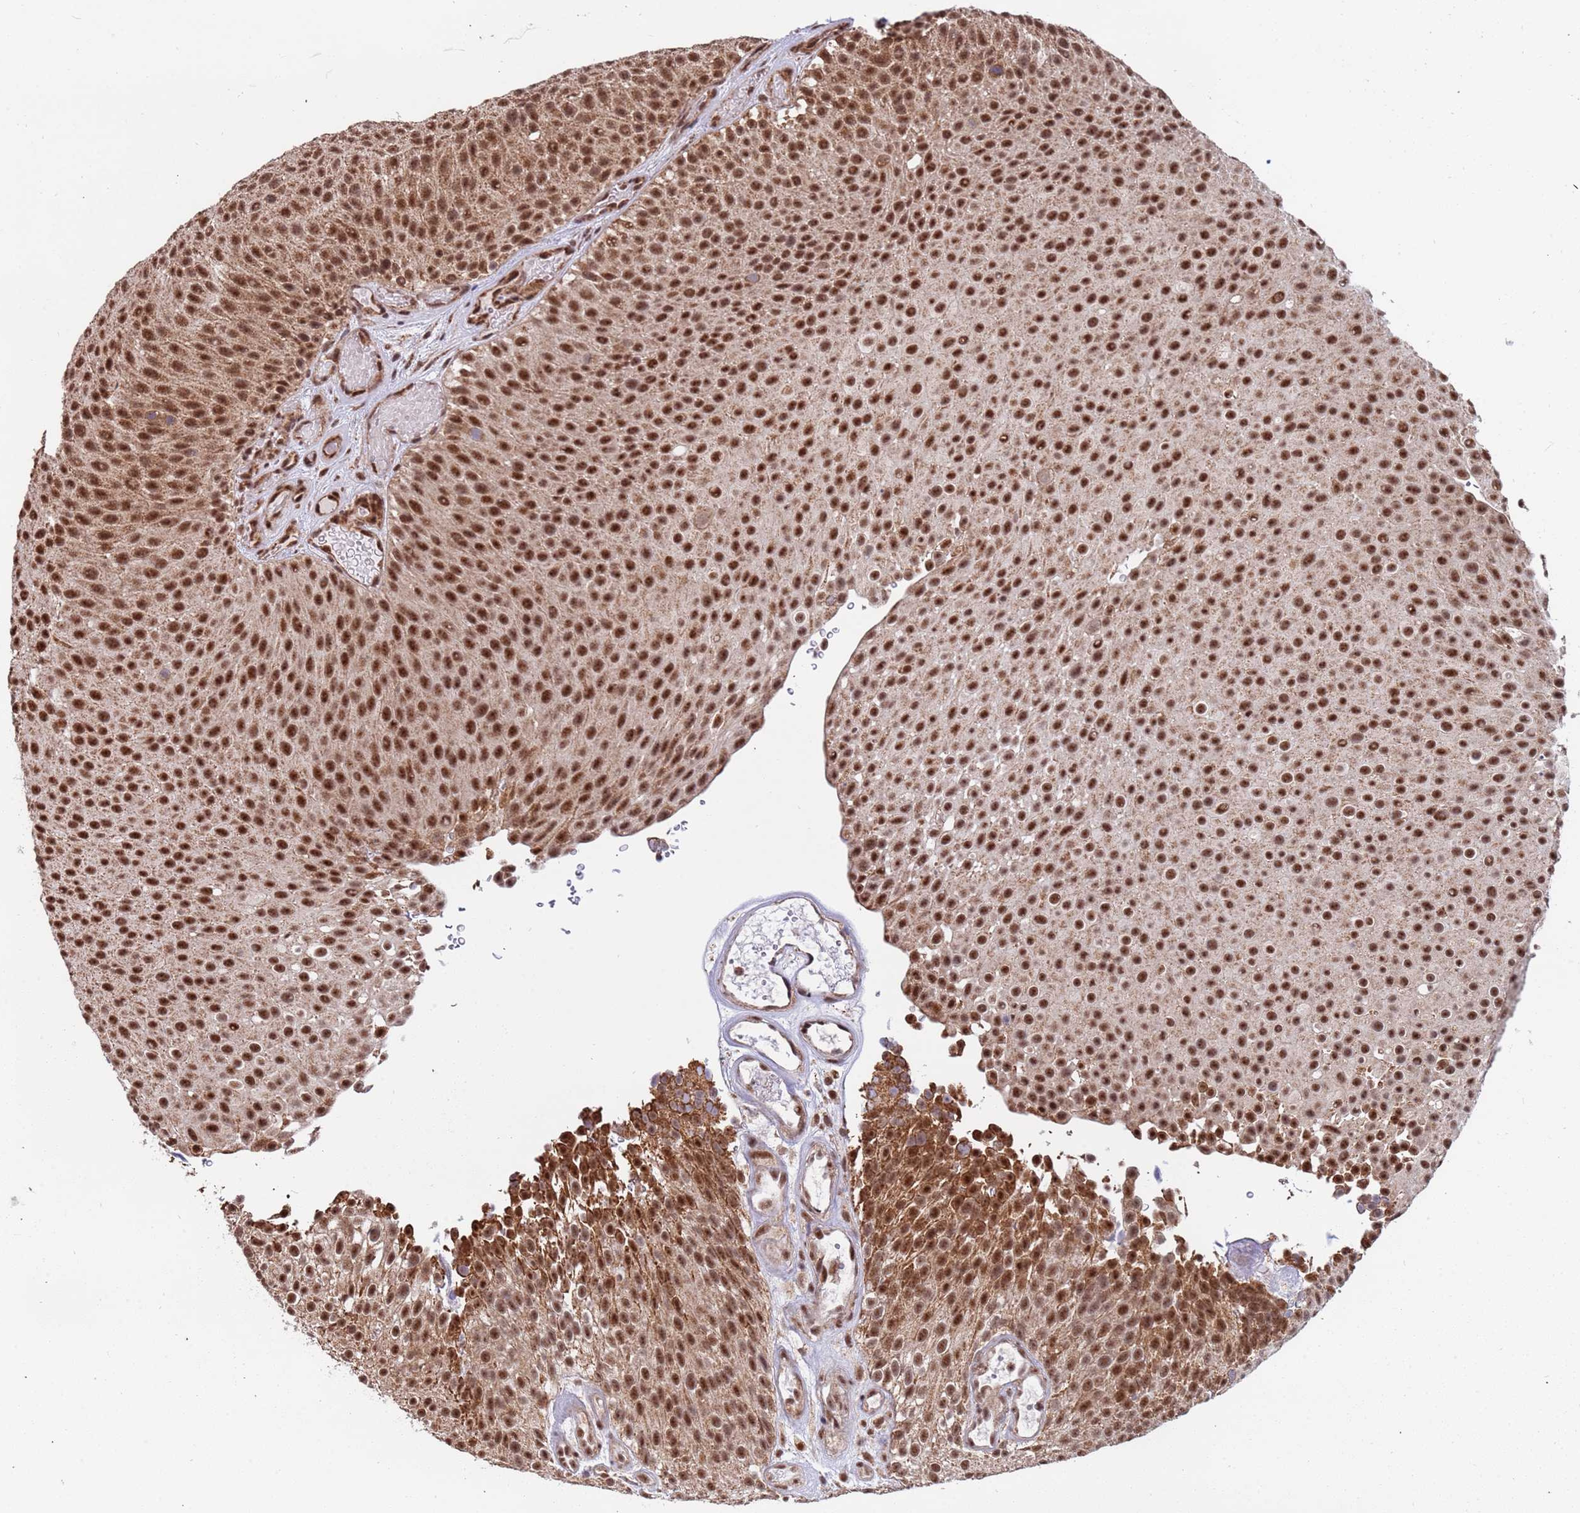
{"staining": {"intensity": "strong", "quantity": ">75%", "location": "nuclear"}, "tissue": "urothelial cancer", "cell_type": "Tumor cells", "image_type": "cancer", "snomed": [{"axis": "morphology", "description": "Urothelial carcinoma, Low grade"}, {"axis": "topography", "description": "Urinary bladder"}], "caption": "An image showing strong nuclear positivity in about >75% of tumor cells in low-grade urothelial carcinoma, as visualized by brown immunohistochemical staining.", "gene": "DENND2B", "patient": {"sex": "male", "age": 78}}